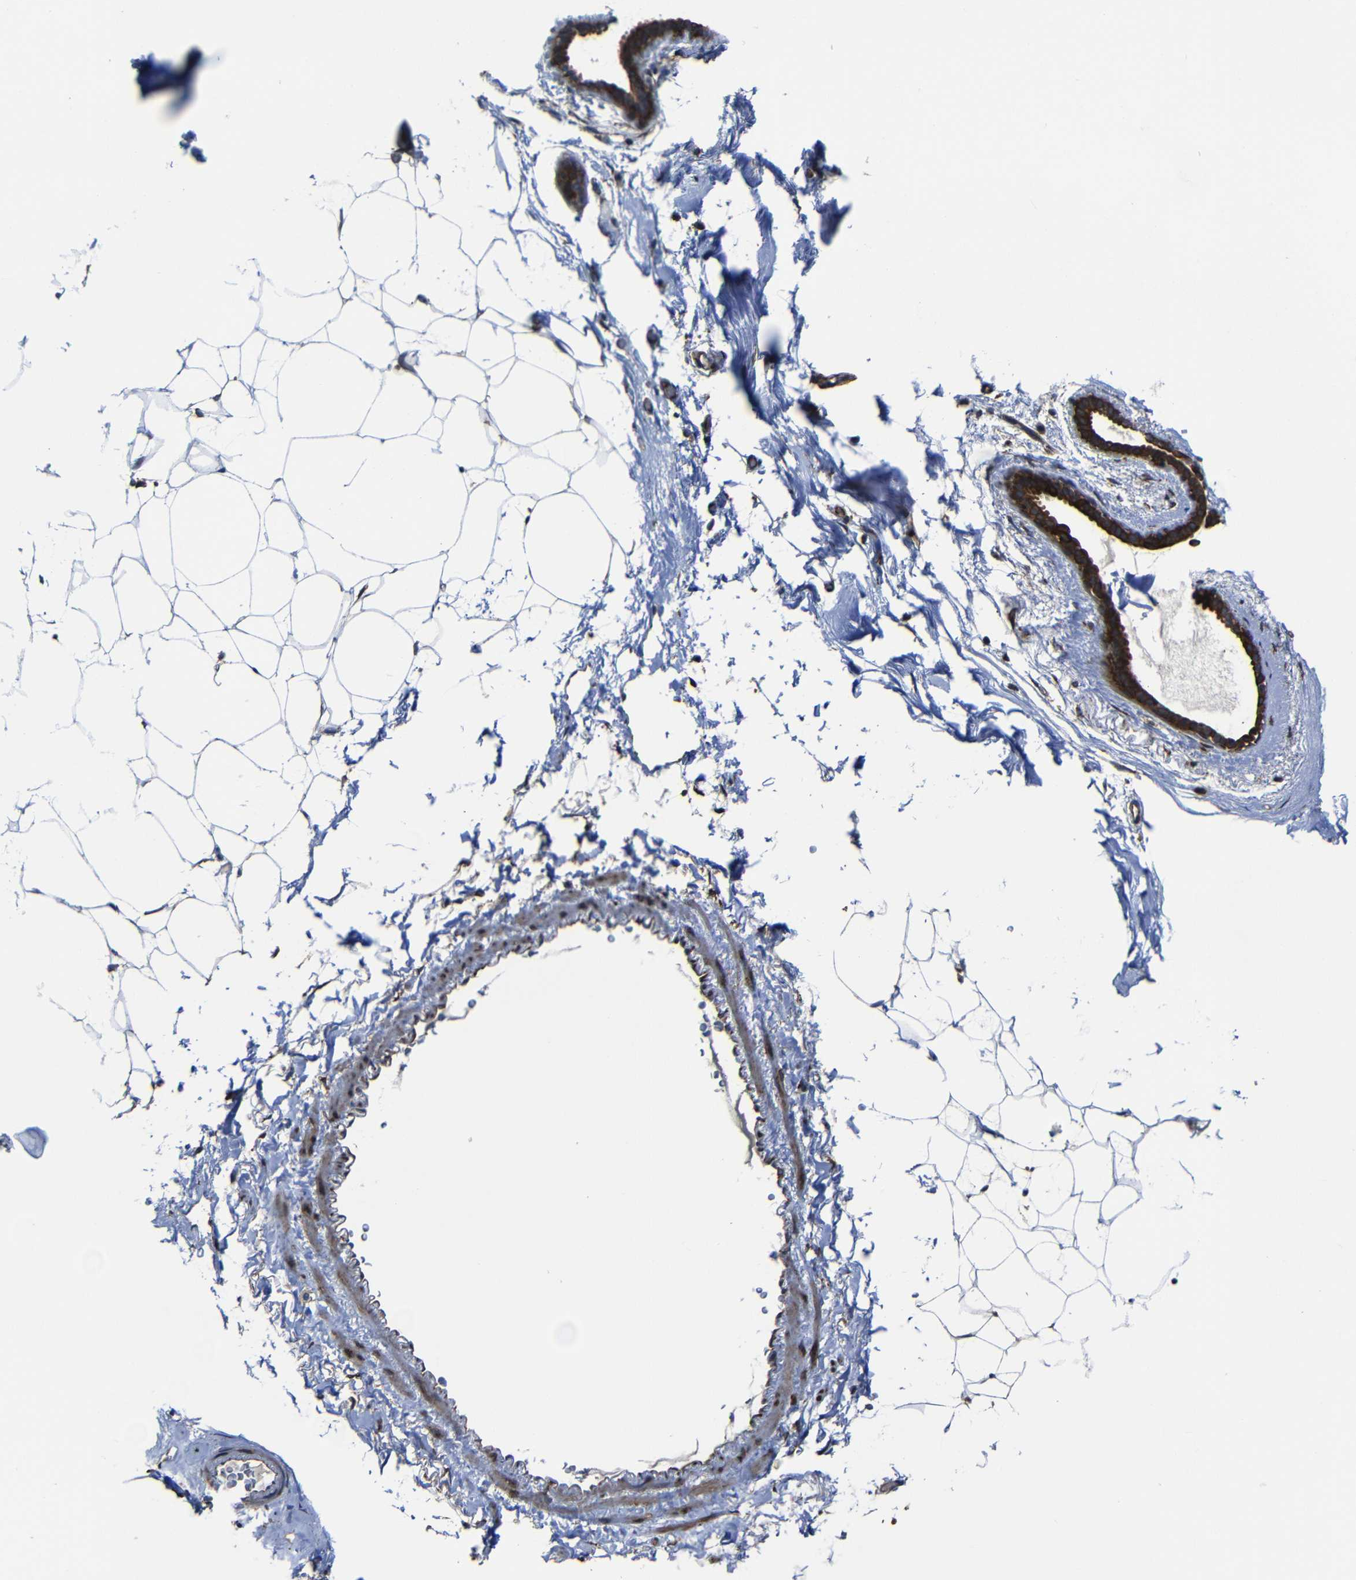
{"staining": {"intensity": "weak", "quantity": ">75%", "location": "cytoplasmic/membranous"}, "tissue": "adipose tissue", "cell_type": "Adipocytes", "image_type": "normal", "snomed": [{"axis": "morphology", "description": "Normal tissue, NOS"}, {"axis": "topography", "description": "Breast"}, {"axis": "topography", "description": "Soft tissue"}], "caption": "Brown immunohistochemical staining in normal human adipose tissue displays weak cytoplasmic/membranous expression in about >75% of adipocytes. (Stains: DAB in brown, nuclei in blue, Microscopy: brightfield microscopy at high magnification).", "gene": "KIAA0513", "patient": {"sex": "female", "age": 75}}